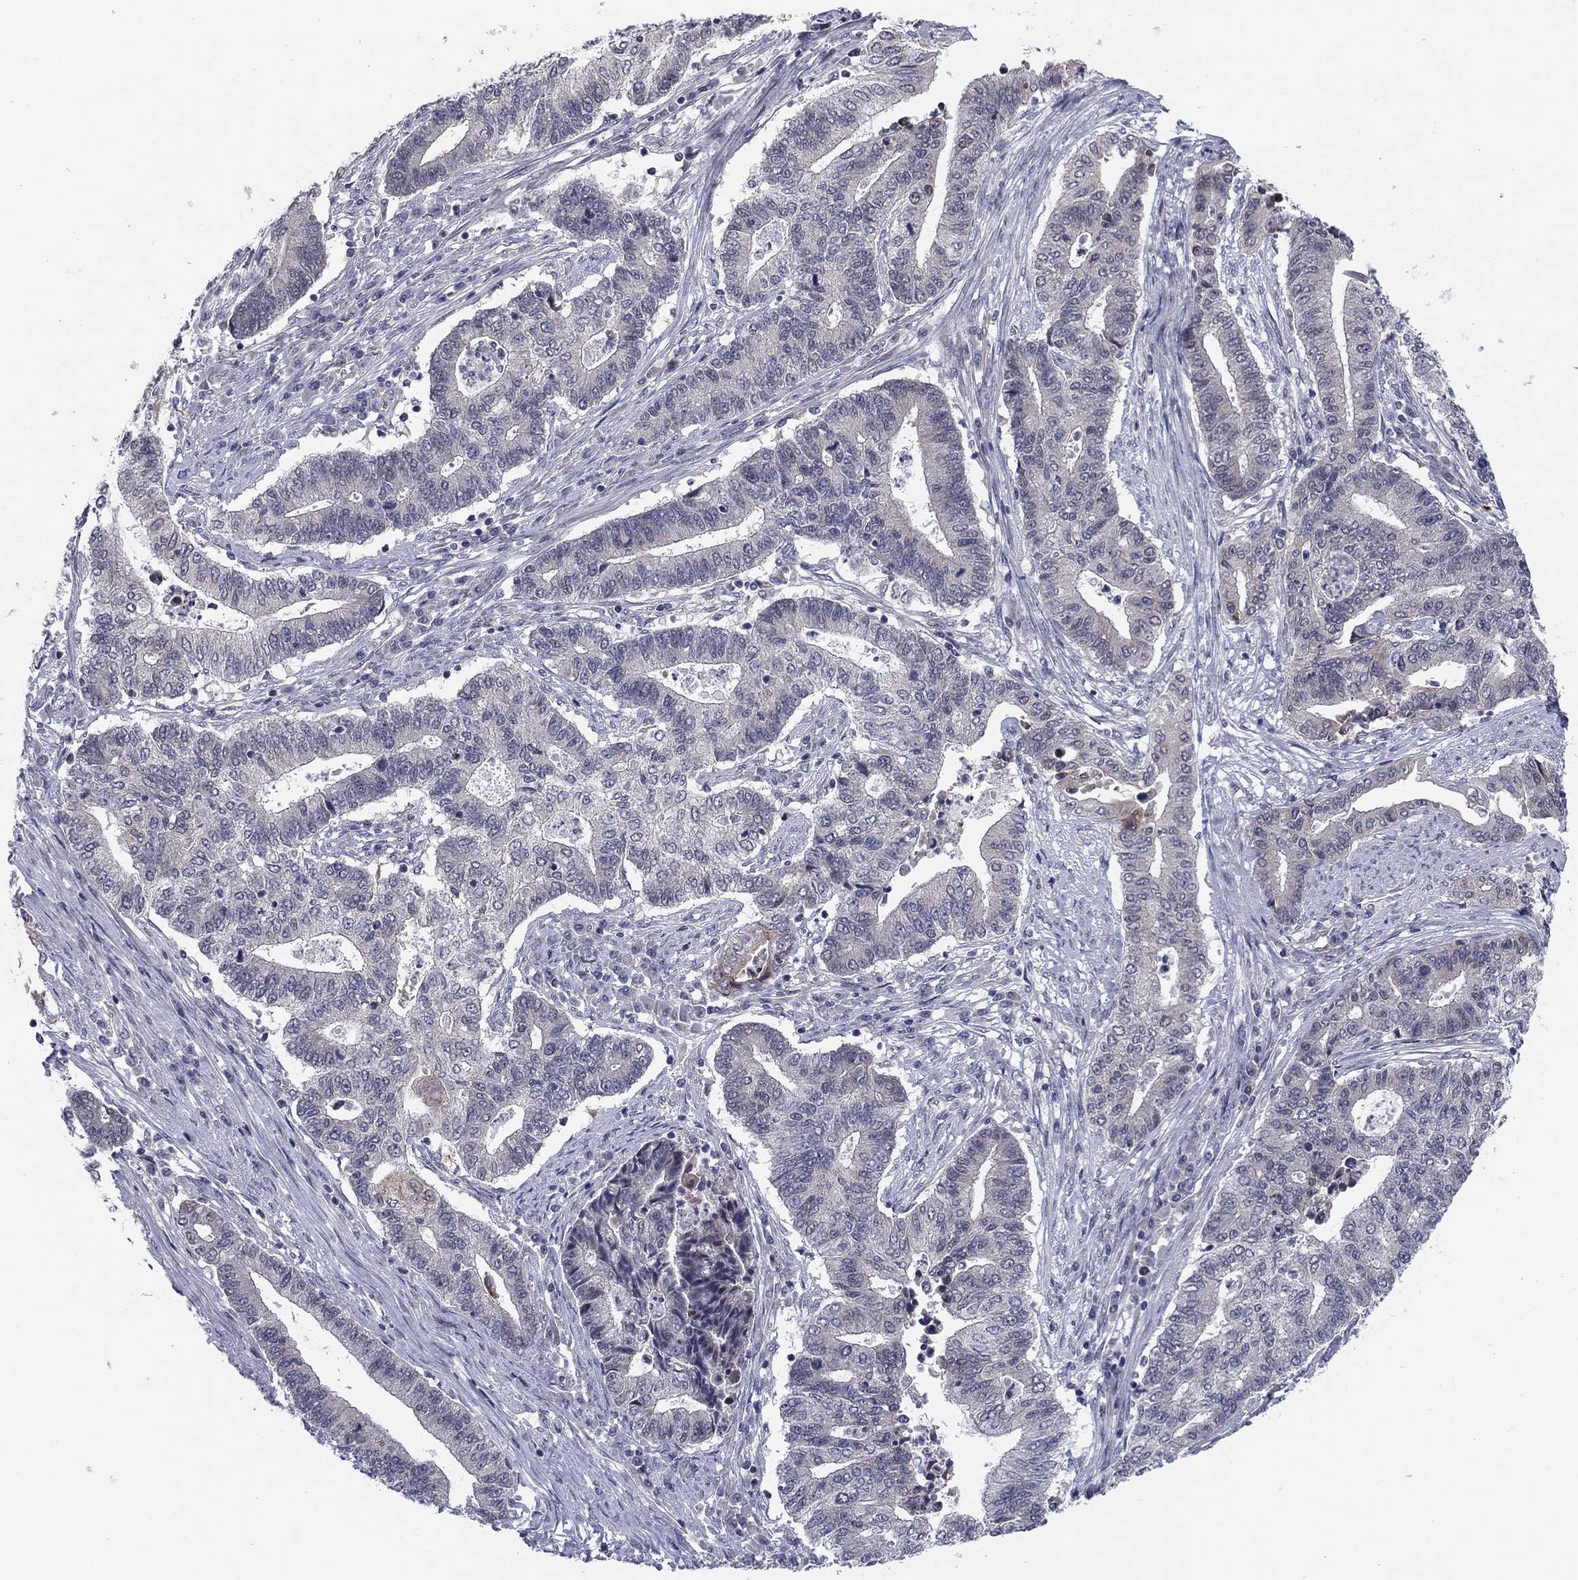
{"staining": {"intensity": "moderate", "quantity": "<25%", "location": "cytoplasmic/membranous"}, "tissue": "endometrial cancer", "cell_type": "Tumor cells", "image_type": "cancer", "snomed": [{"axis": "morphology", "description": "Adenocarcinoma, NOS"}, {"axis": "topography", "description": "Uterus"}, {"axis": "topography", "description": "Endometrium"}], "caption": "Approximately <25% of tumor cells in human adenocarcinoma (endometrial) demonstrate moderate cytoplasmic/membranous protein expression as visualized by brown immunohistochemical staining.", "gene": "BCL11A", "patient": {"sex": "female", "age": 54}}